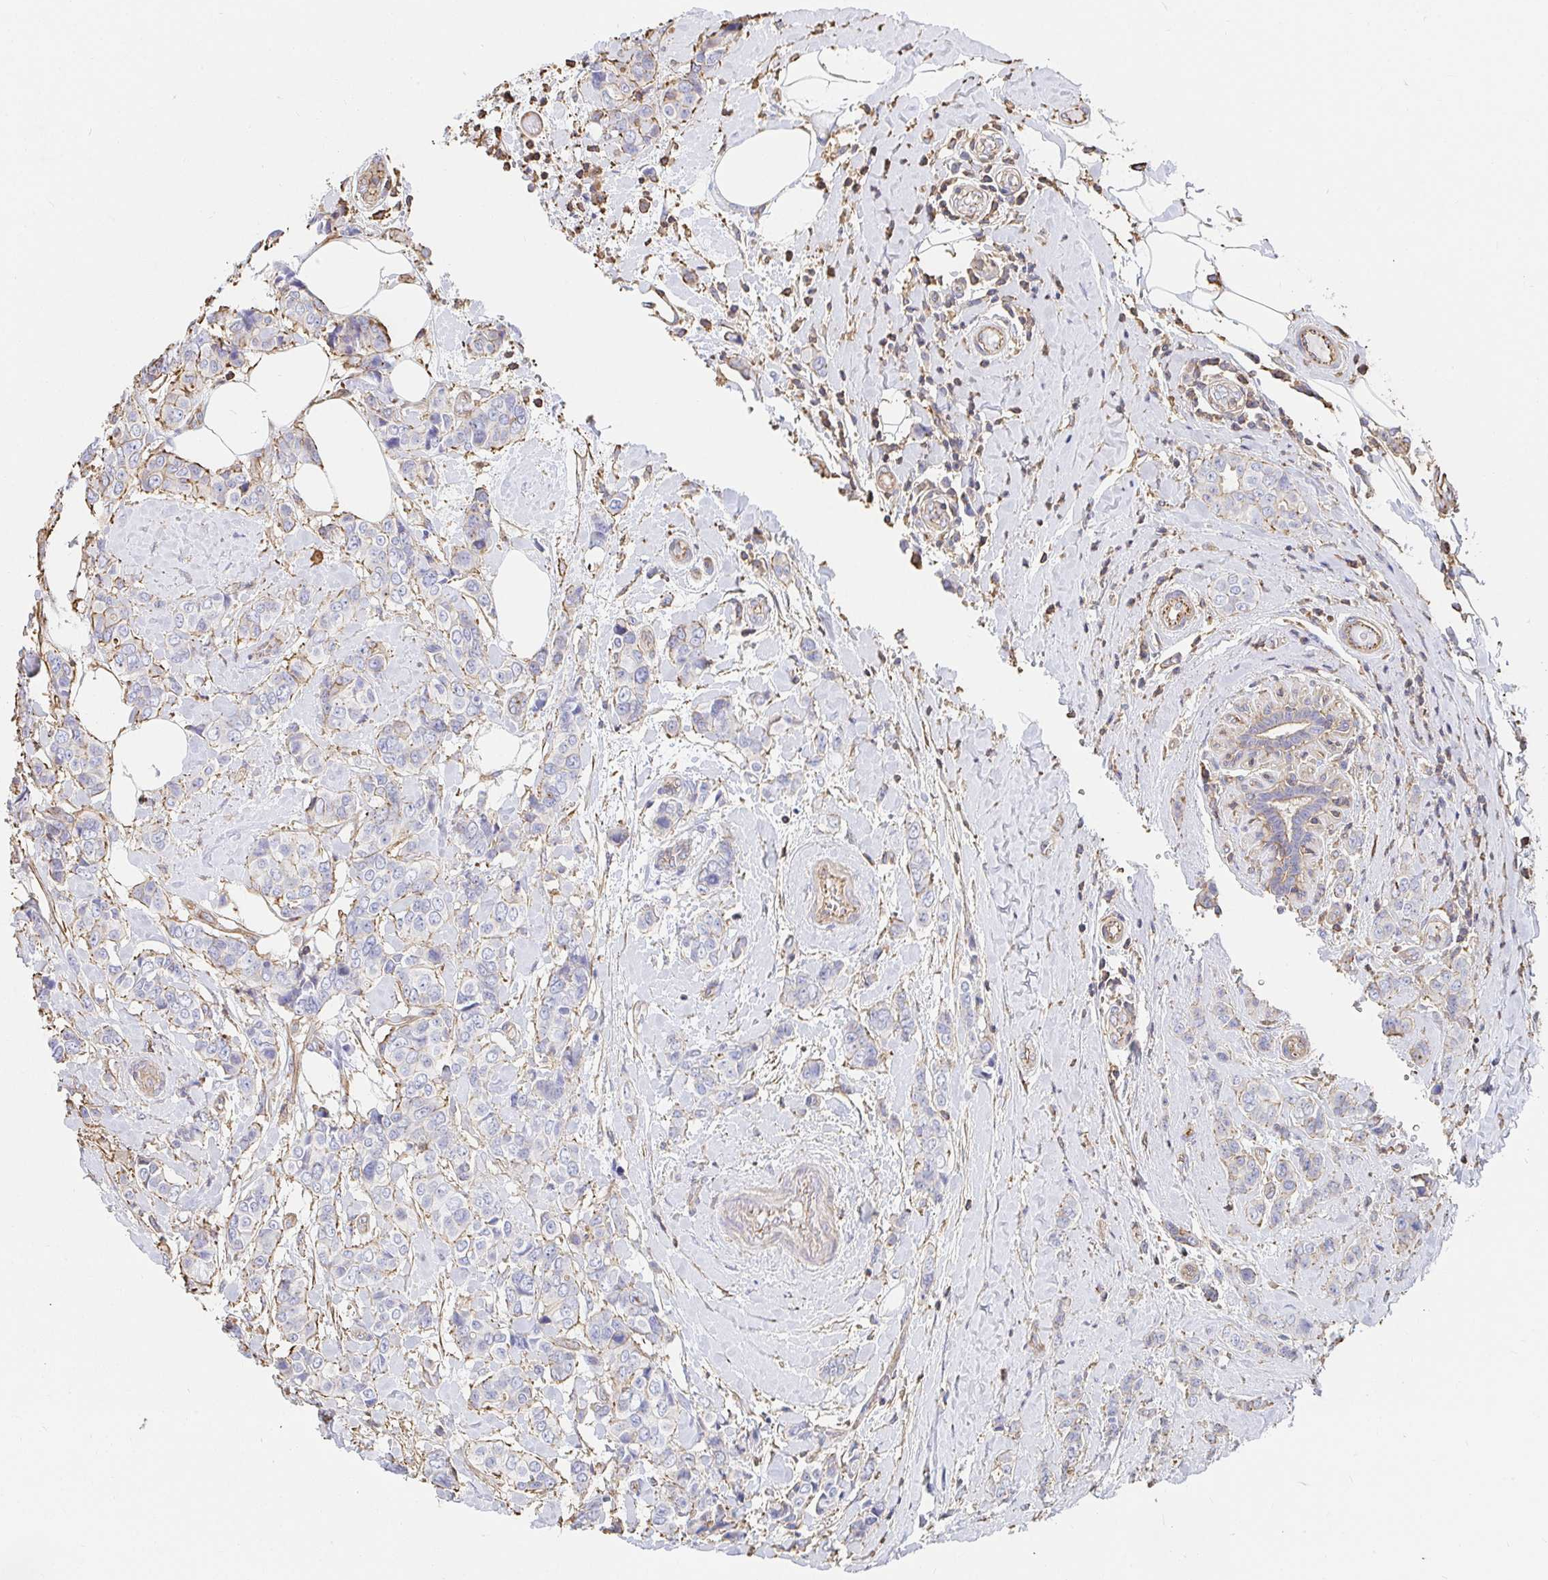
{"staining": {"intensity": "negative", "quantity": "none", "location": "none"}, "tissue": "breast cancer", "cell_type": "Tumor cells", "image_type": "cancer", "snomed": [{"axis": "morphology", "description": "Lobular carcinoma"}, {"axis": "topography", "description": "Breast"}], "caption": "Immunohistochemical staining of lobular carcinoma (breast) shows no significant positivity in tumor cells. (Brightfield microscopy of DAB immunohistochemistry (IHC) at high magnification).", "gene": "PTPN14", "patient": {"sex": "female", "age": 51}}